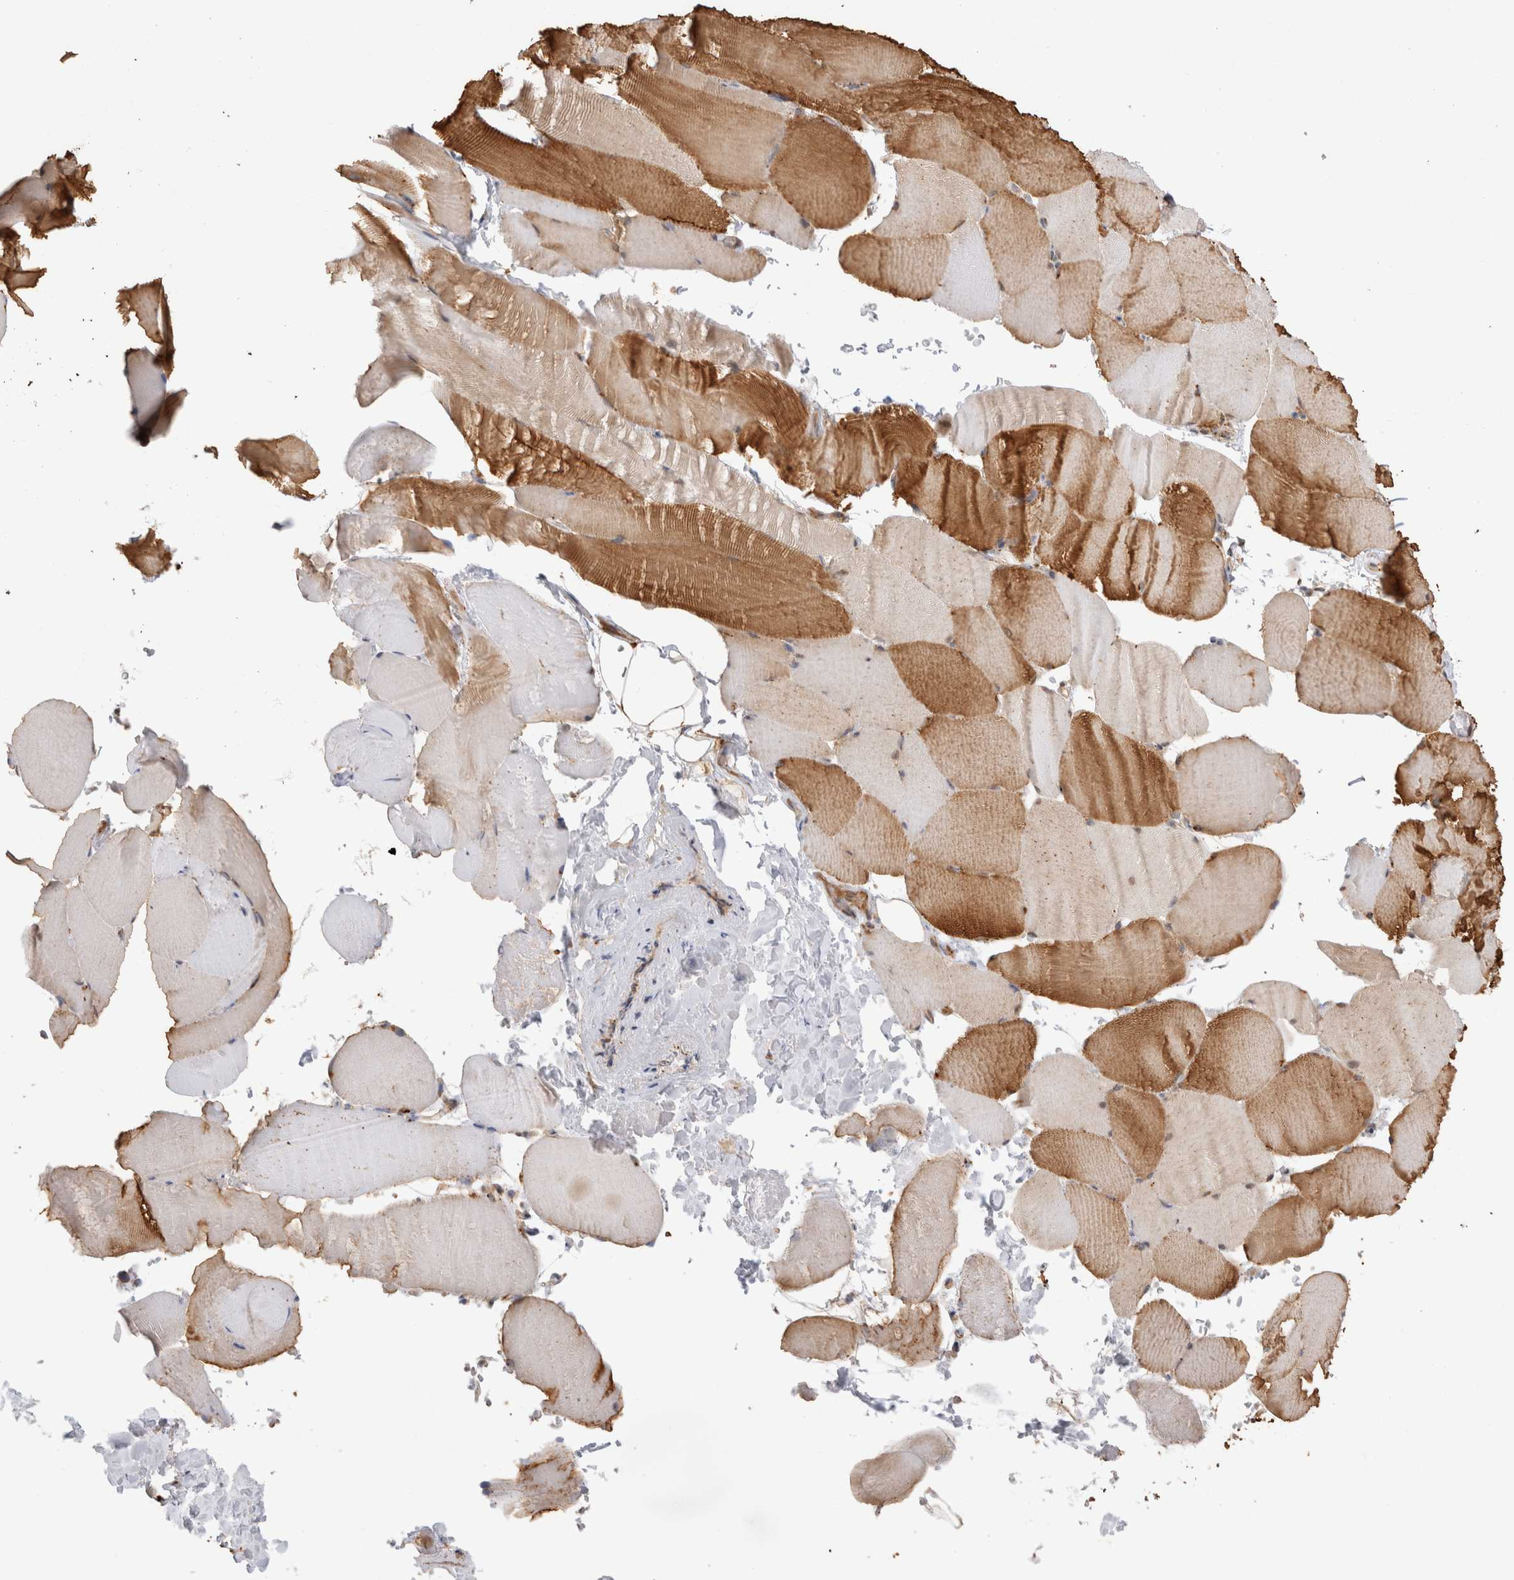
{"staining": {"intensity": "moderate", "quantity": "25%-75%", "location": "cytoplasmic/membranous,nuclear"}, "tissue": "skeletal muscle", "cell_type": "Myocytes", "image_type": "normal", "snomed": [{"axis": "morphology", "description": "Normal tissue, NOS"}, {"axis": "topography", "description": "Skeletal muscle"}, {"axis": "topography", "description": "Parathyroid gland"}], "caption": "Skeletal muscle stained for a protein (brown) reveals moderate cytoplasmic/membranous,nuclear positive positivity in approximately 25%-75% of myocytes.", "gene": "ACTL9", "patient": {"sex": "female", "age": 37}}